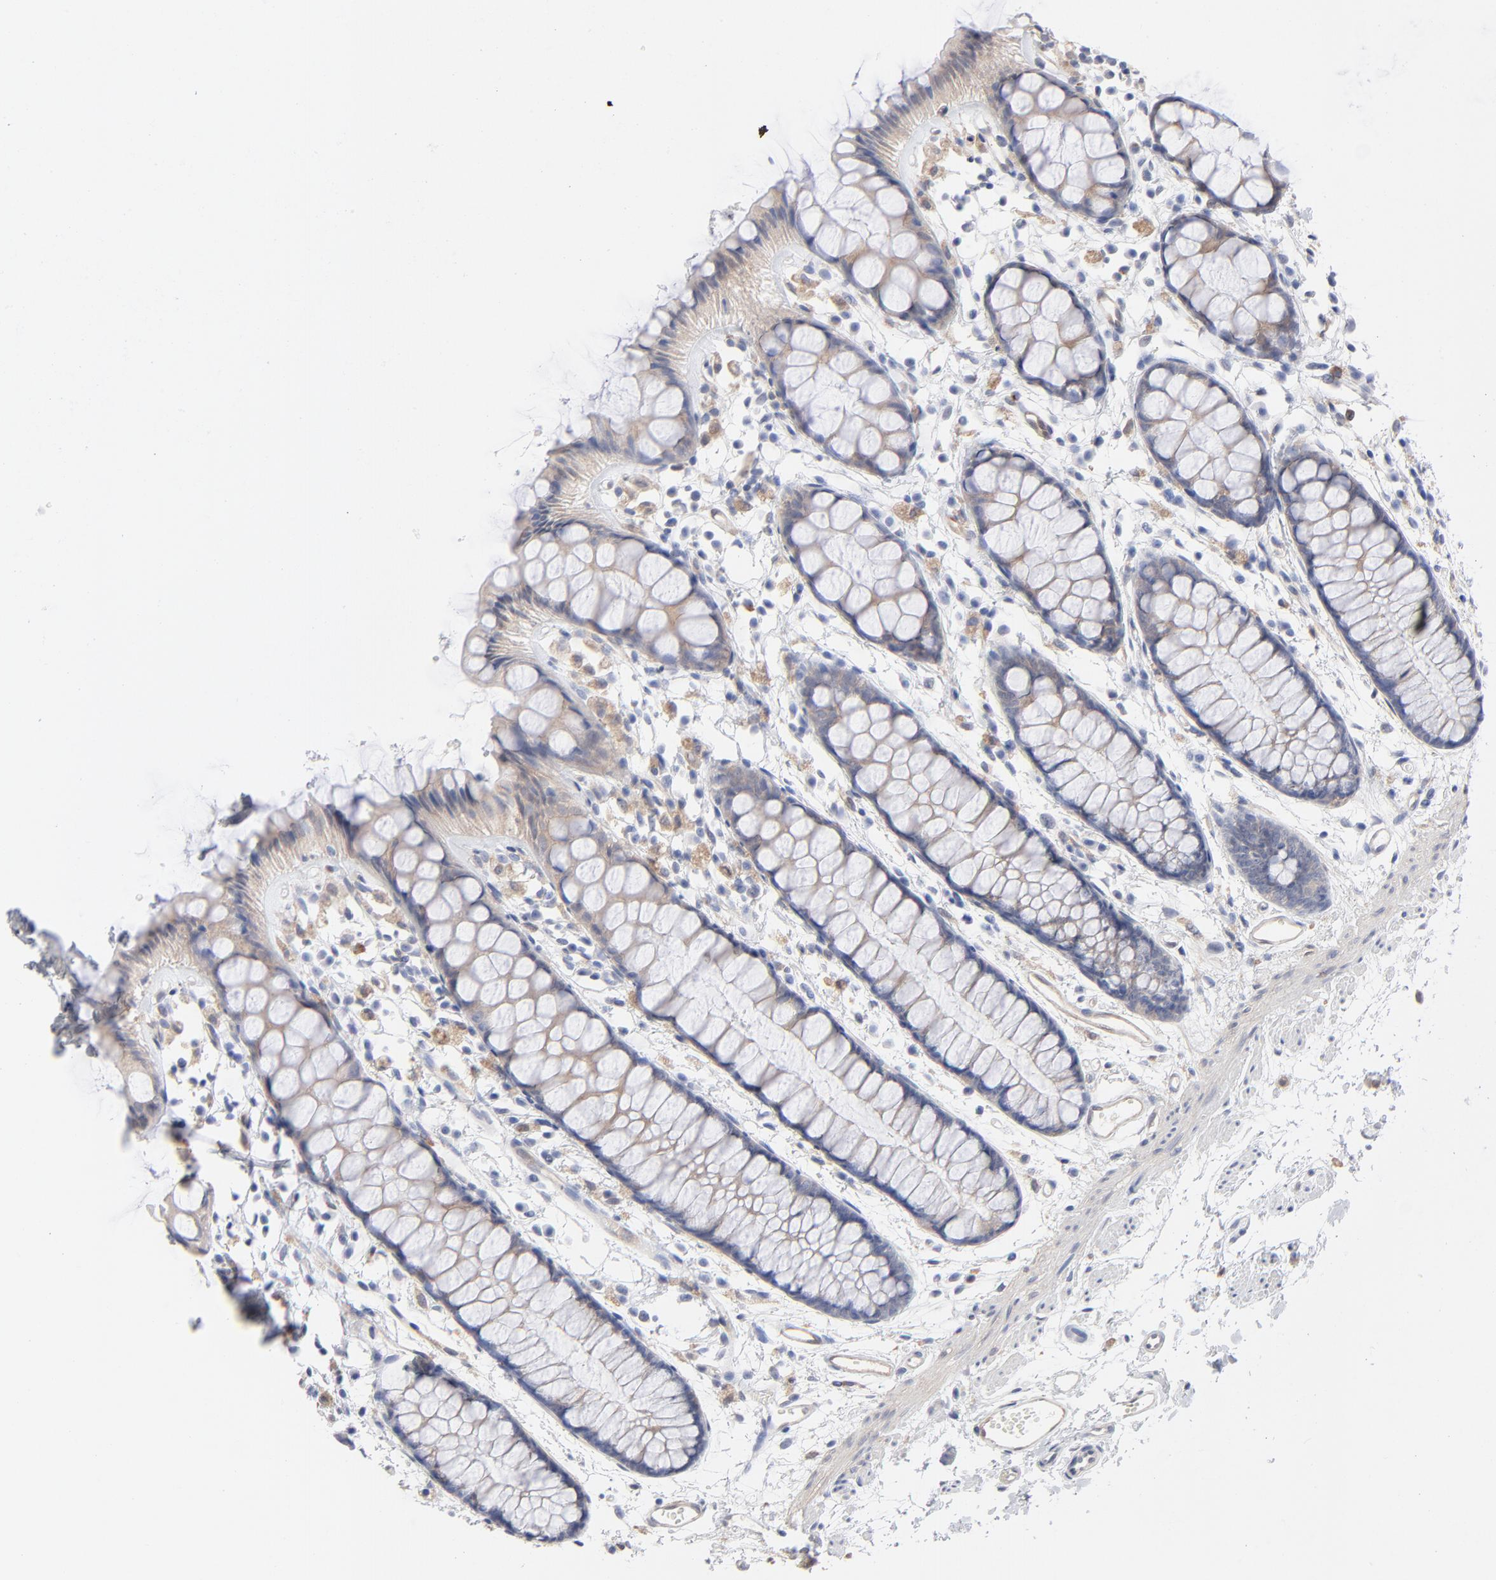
{"staining": {"intensity": "weak", "quantity": ">75%", "location": "cytoplasmic/membranous"}, "tissue": "rectum", "cell_type": "Glandular cells", "image_type": "normal", "snomed": [{"axis": "morphology", "description": "Normal tissue, NOS"}, {"axis": "topography", "description": "Rectum"}], "caption": "This micrograph exhibits IHC staining of normal human rectum, with low weak cytoplasmic/membranous expression in about >75% of glandular cells.", "gene": "ARRB1", "patient": {"sex": "female", "age": 66}}